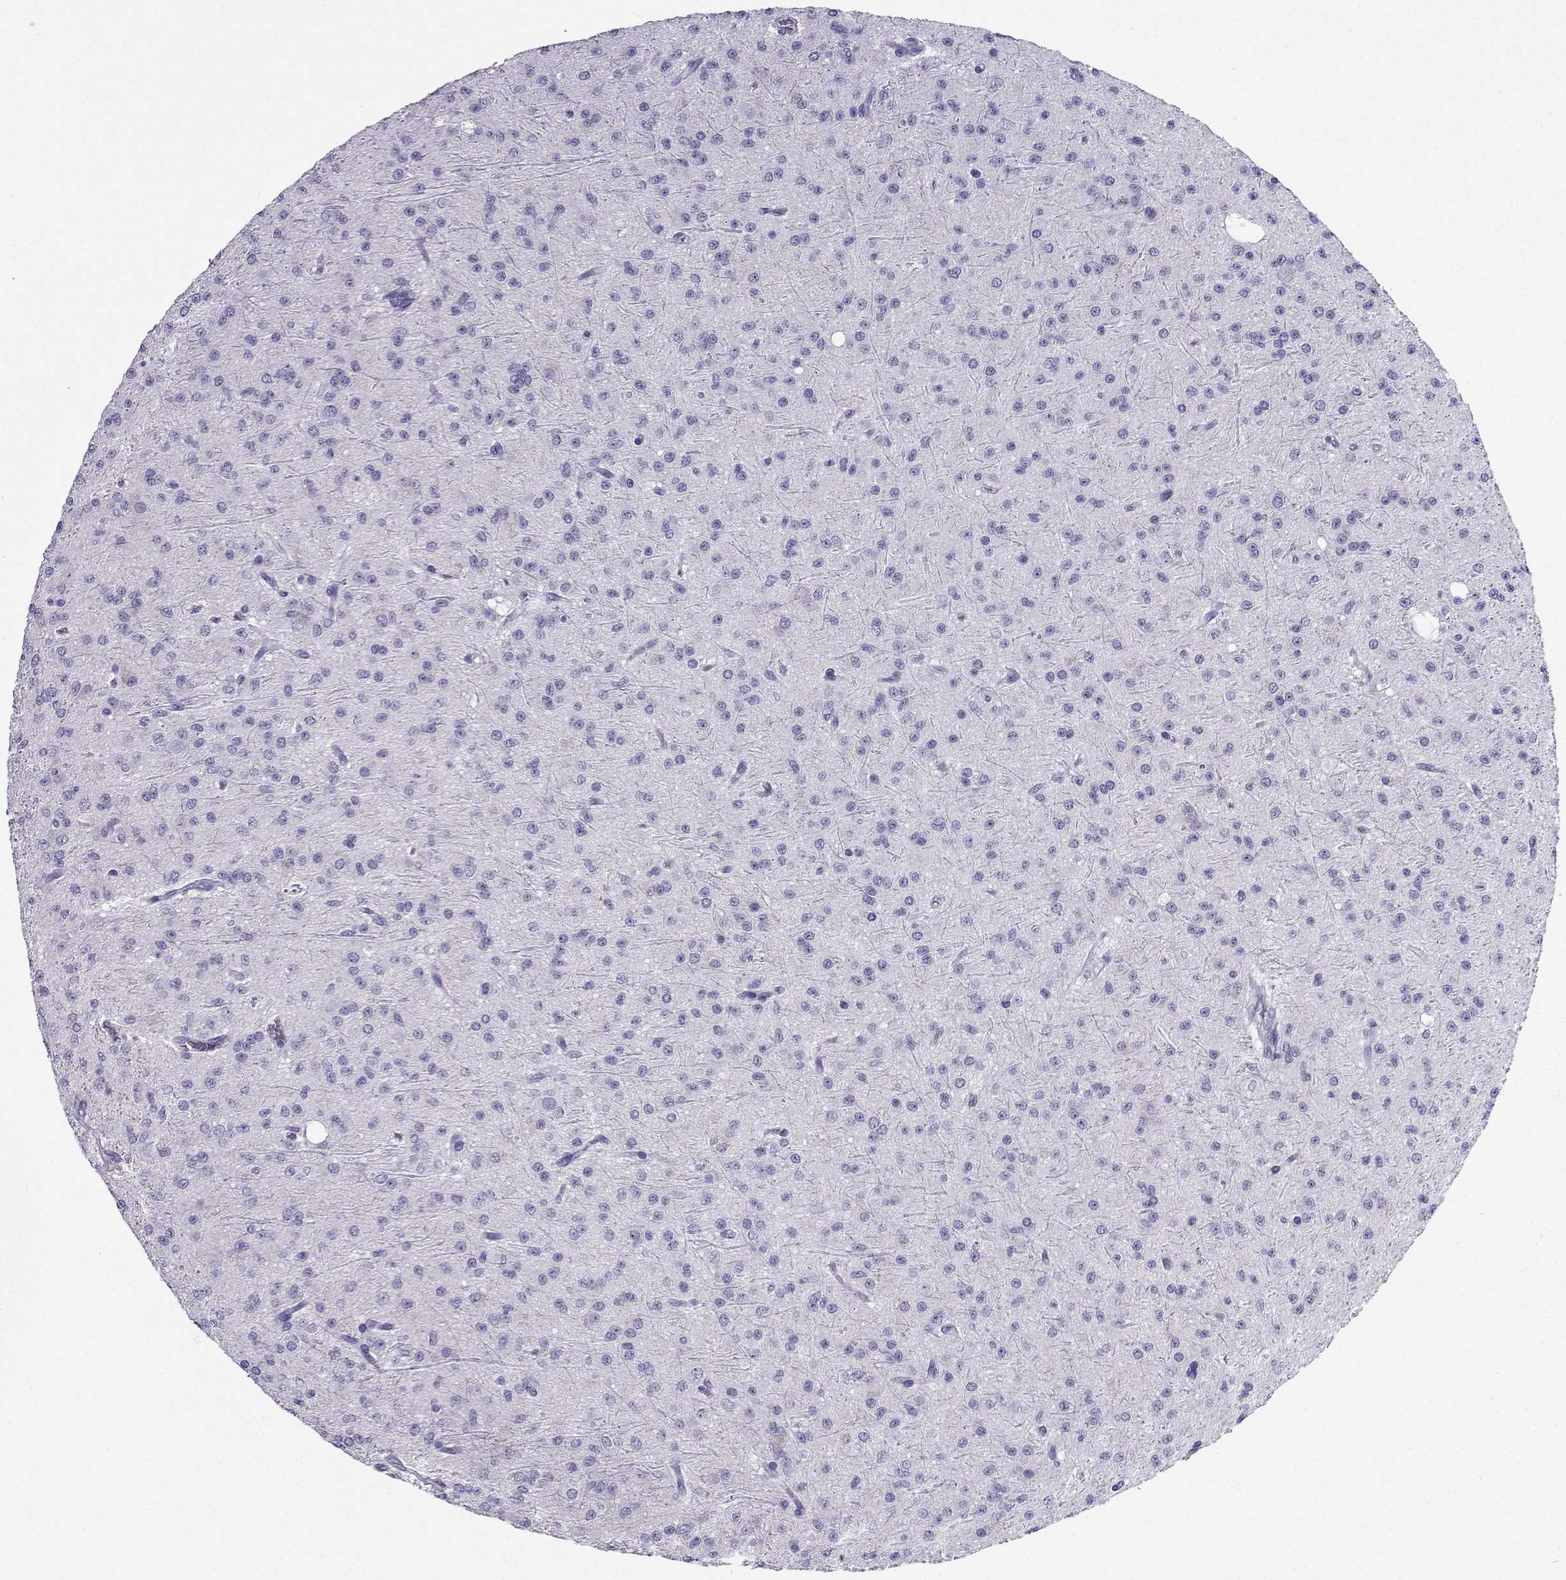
{"staining": {"intensity": "negative", "quantity": "none", "location": "none"}, "tissue": "glioma", "cell_type": "Tumor cells", "image_type": "cancer", "snomed": [{"axis": "morphology", "description": "Glioma, malignant, Low grade"}, {"axis": "topography", "description": "Brain"}], "caption": "Image shows no protein staining in tumor cells of glioma tissue. (Stains: DAB IHC with hematoxylin counter stain, Microscopy: brightfield microscopy at high magnification).", "gene": "CD109", "patient": {"sex": "male", "age": 27}}